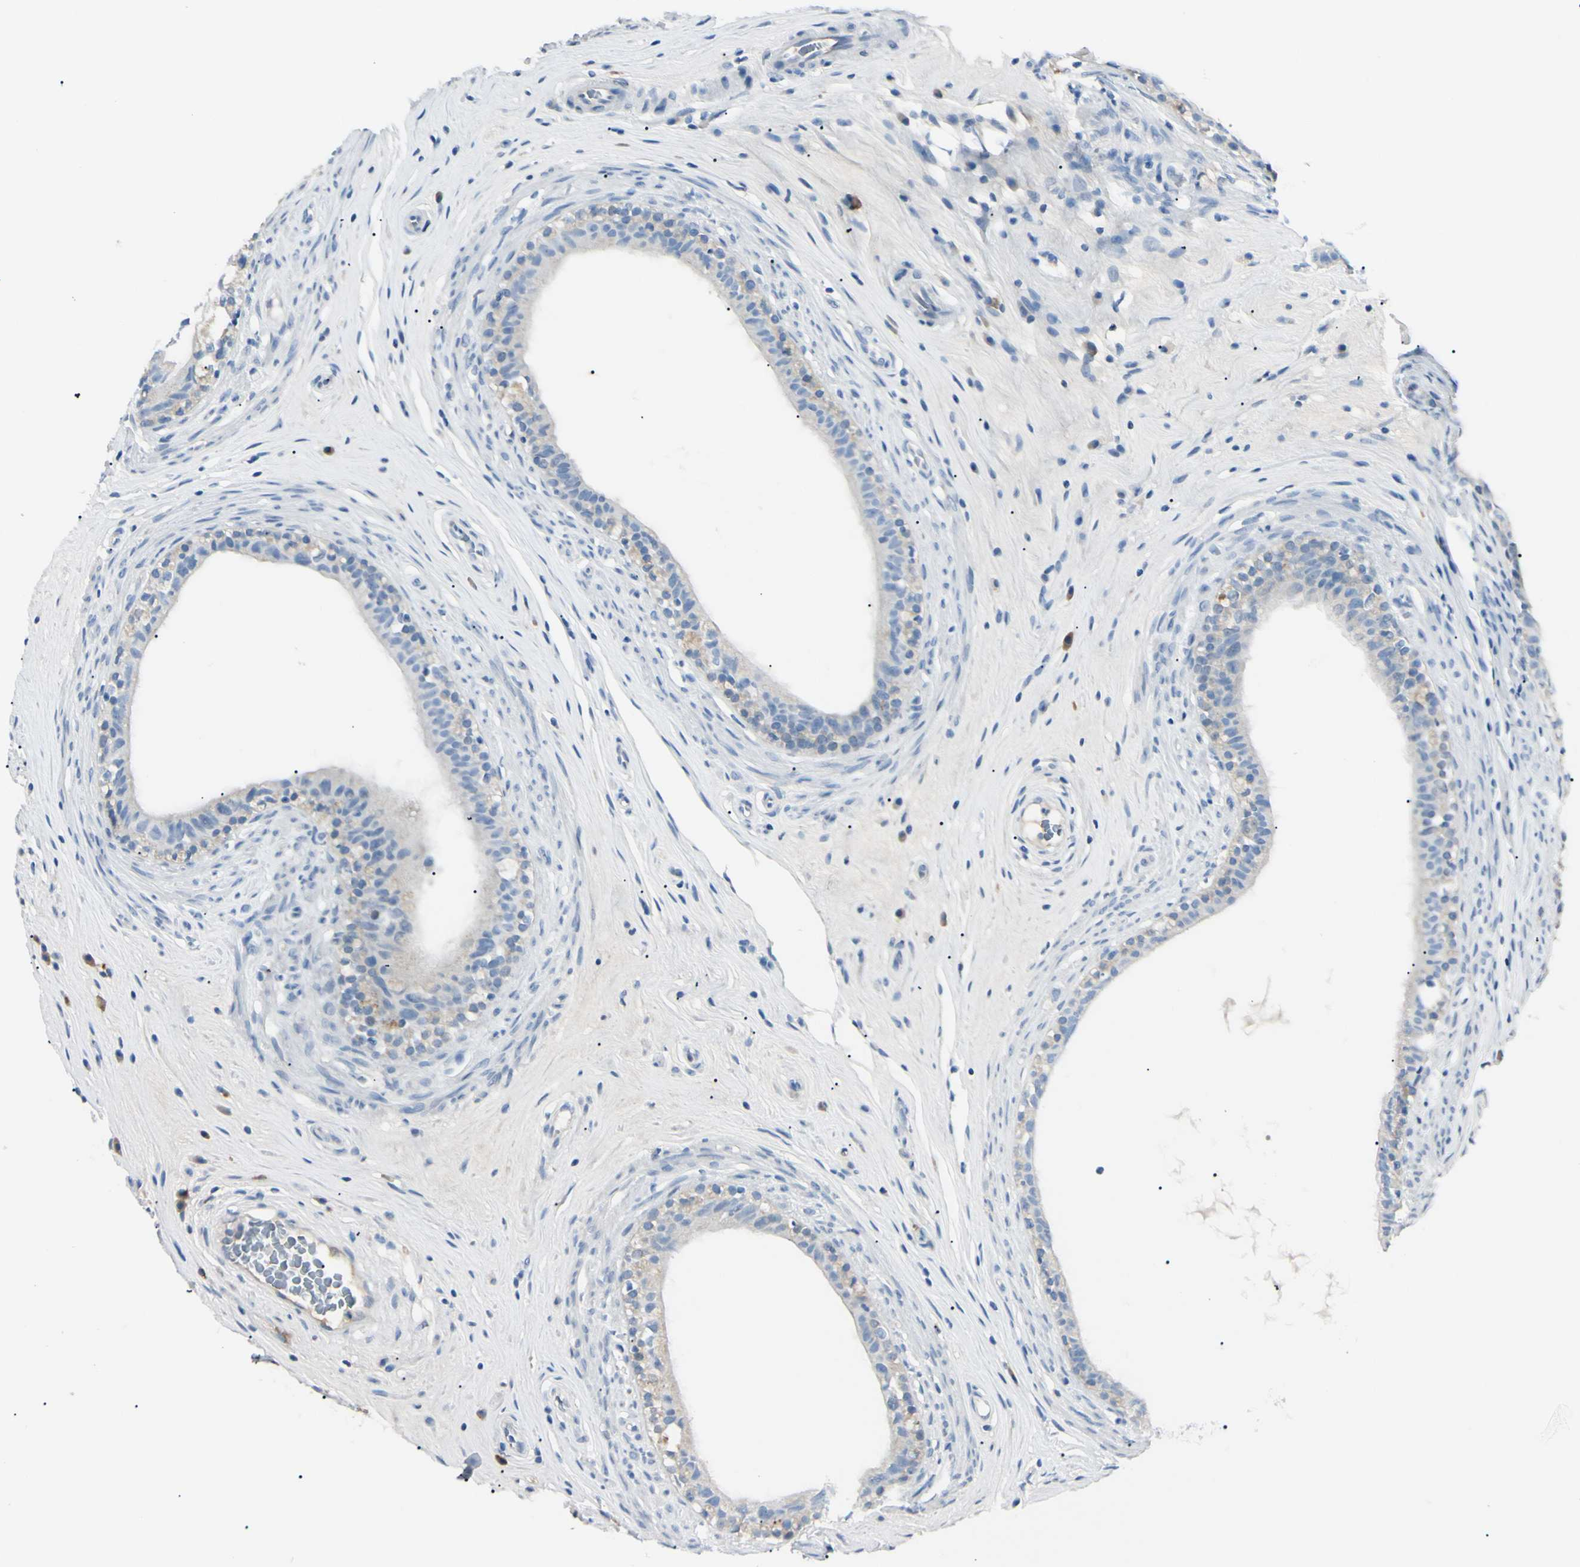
{"staining": {"intensity": "negative", "quantity": "none", "location": "none"}, "tissue": "epididymis", "cell_type": "Glandular cells", "image_type": "normal", "snomed": [{"axis": "morphology", "description": "Normal tissue, NOS"}, {"axis": "morphology", "description": "Inflammation, NOS"}, {"axis": "topography", "description": "Epididymis"}], "caption": "Immunohistochemistry (IHC) of normal human epididymis displays no positivity in glandular cells.", "gene": "FOLH1", "patient": {"sex": "male", "age": 84}}